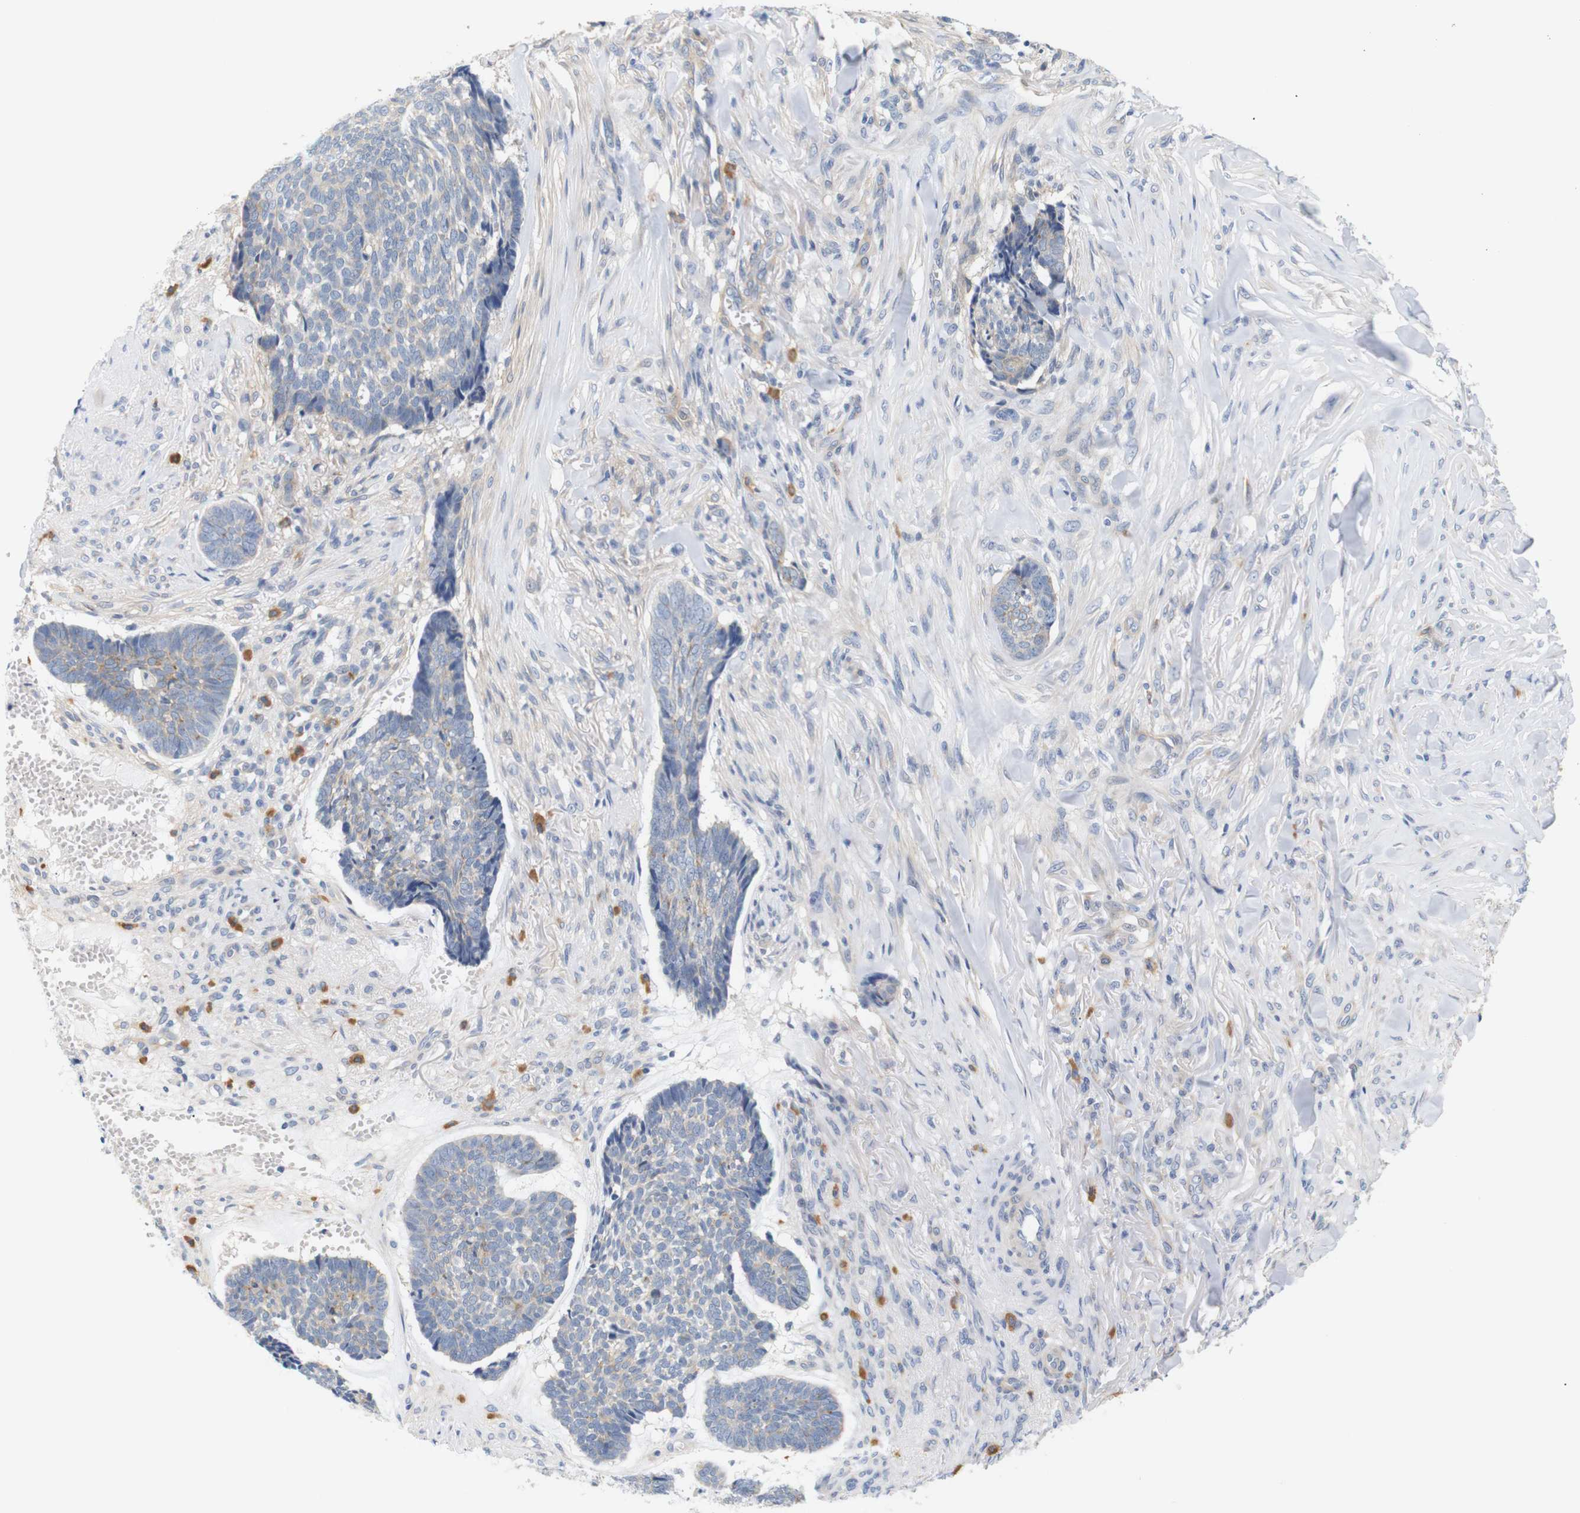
{"staining": {"intensity": "negative", "quantity": "none", "location": "none"}, "tissue": "skin cancer", "cell_type": "Tumor cells", "image_type": "cancer", "snomed": [{"axis": "morphology", "description": "Basal cell carcinoma"}, {"axis": "topography", "description": "Skin"}], "caption": "DAB immunohistochemical staining of basal cell carcinoma (skin) exhibits no significant expression in tumor cells. (DAB immunohistochemistry with hematoxylin counter stain).", "gene": "STMN3", "patient": {"sex": "male", "age": 84}}